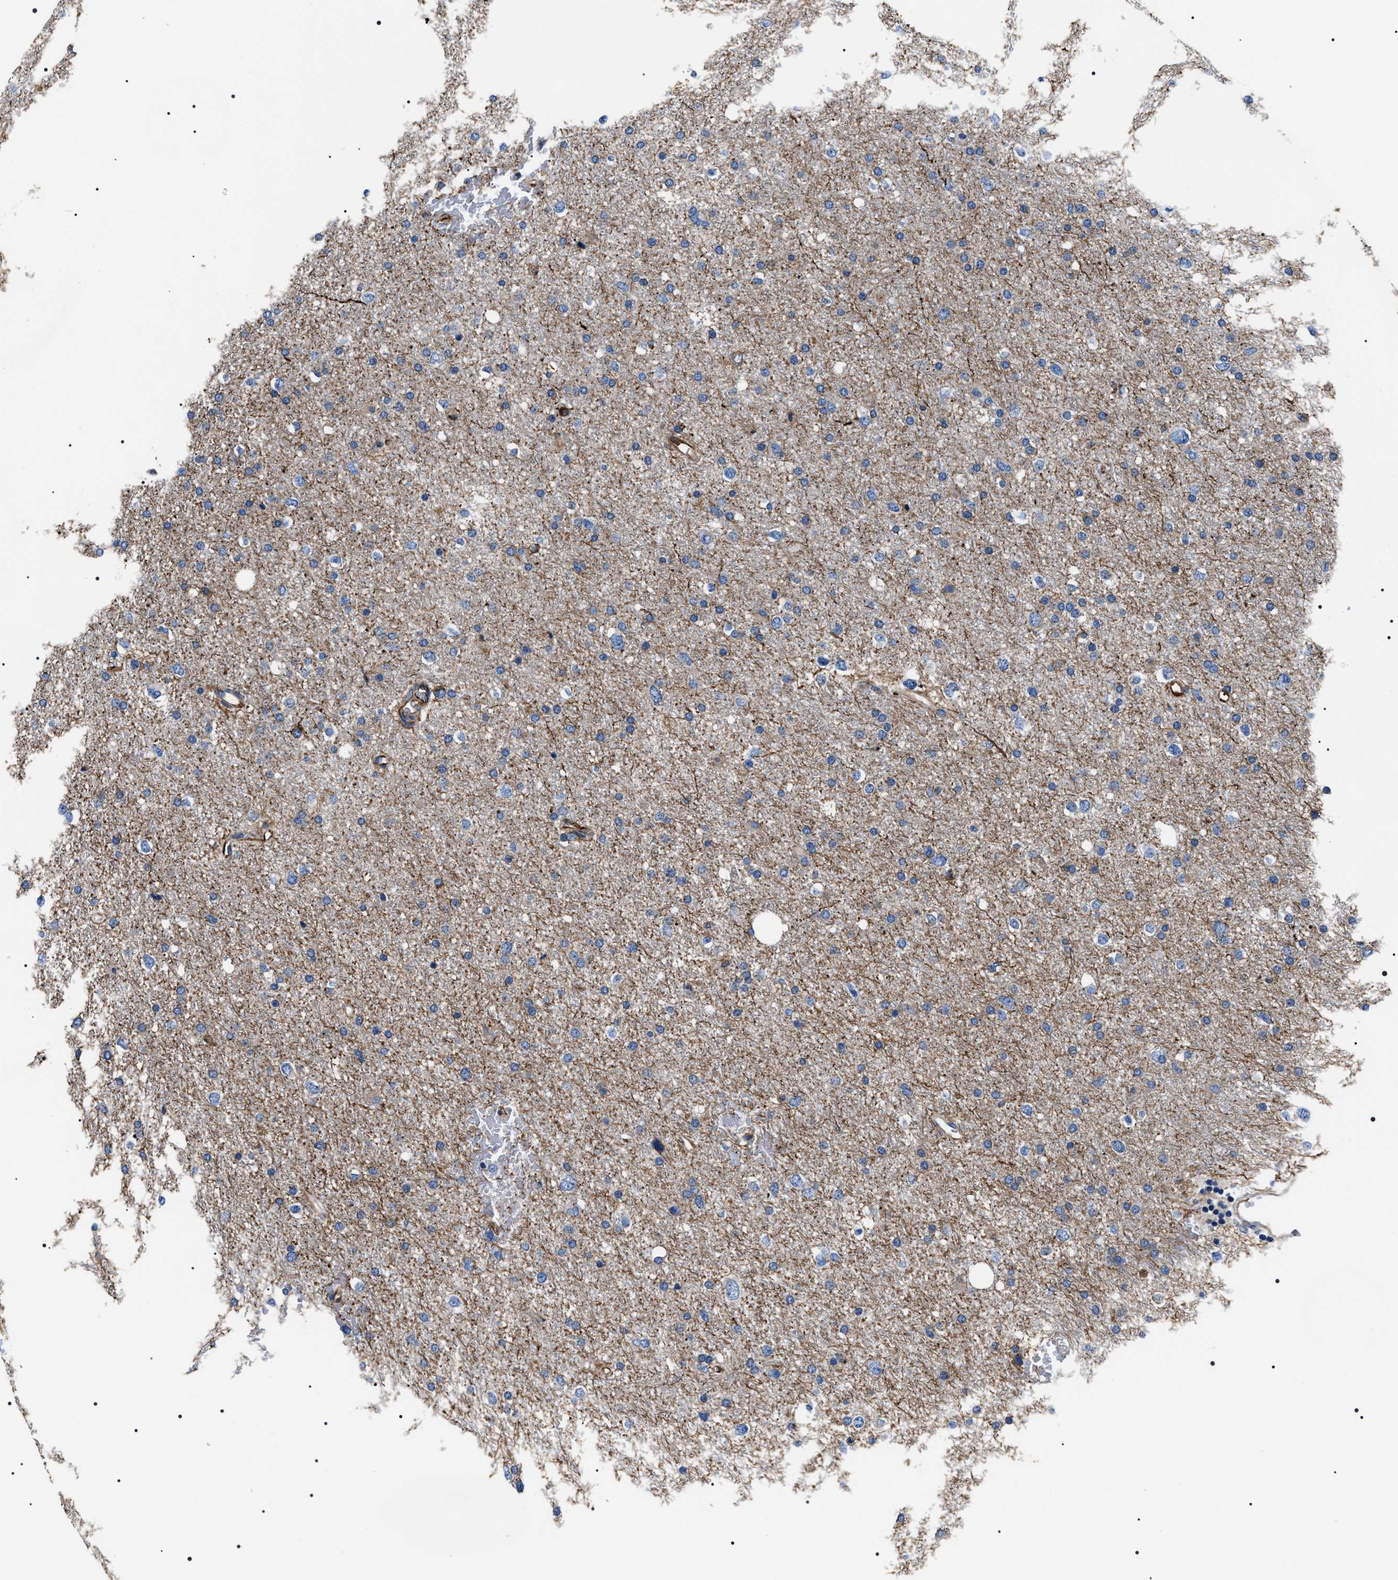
{"staining": {"intensity": "weak", "quantity": "<25%", "location": "cytoplasmic/membranous"}, "tissue": "glioma", "cell_type": "Tumor cells", "image_type": "cancer", "snomed": [{"axis": "morphology", "description": "Glioma, malignant, Low grade"}, {"axis": "topography", "description": "Brain"}], "caption": "Tumor cells show no significant protein staining in malignant glioma (low-grade). The staining is performed using DAB brown chromogen with nuclei counter-stained in using hematoxylin.", "gene": "BAG2", "patient": {"sex": "female", "age": 37}}